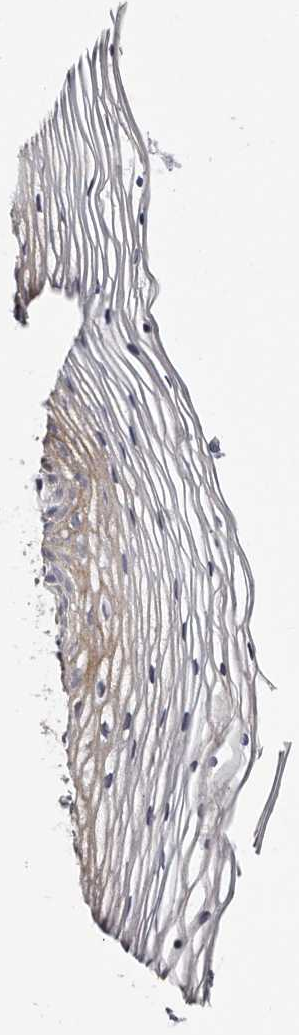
{"staining": {"intensity": "moderate", "quantity": "<25%", "location": "cytoplasmic/membranous"}, "tissue": "vagina", "cell_type": "Squamous epithelial cells", "image_type": "normal", "snomed": [{"axis": "morphology", "description": "Normal tissue, NOS"}, {"axis": "topography", "description": "Vagina"}], "caption": "Immunohistochemistry (IHC) (DAB (3,3'-diaminobenzidine)) staining of unremarkable human vagina demonstrates moderate cytoplasmic/membranous protein positivity in about <25% of squamous epithelial cells.", "gene": "MRPS33", "patient": {"sex": "female", "age": 32}}